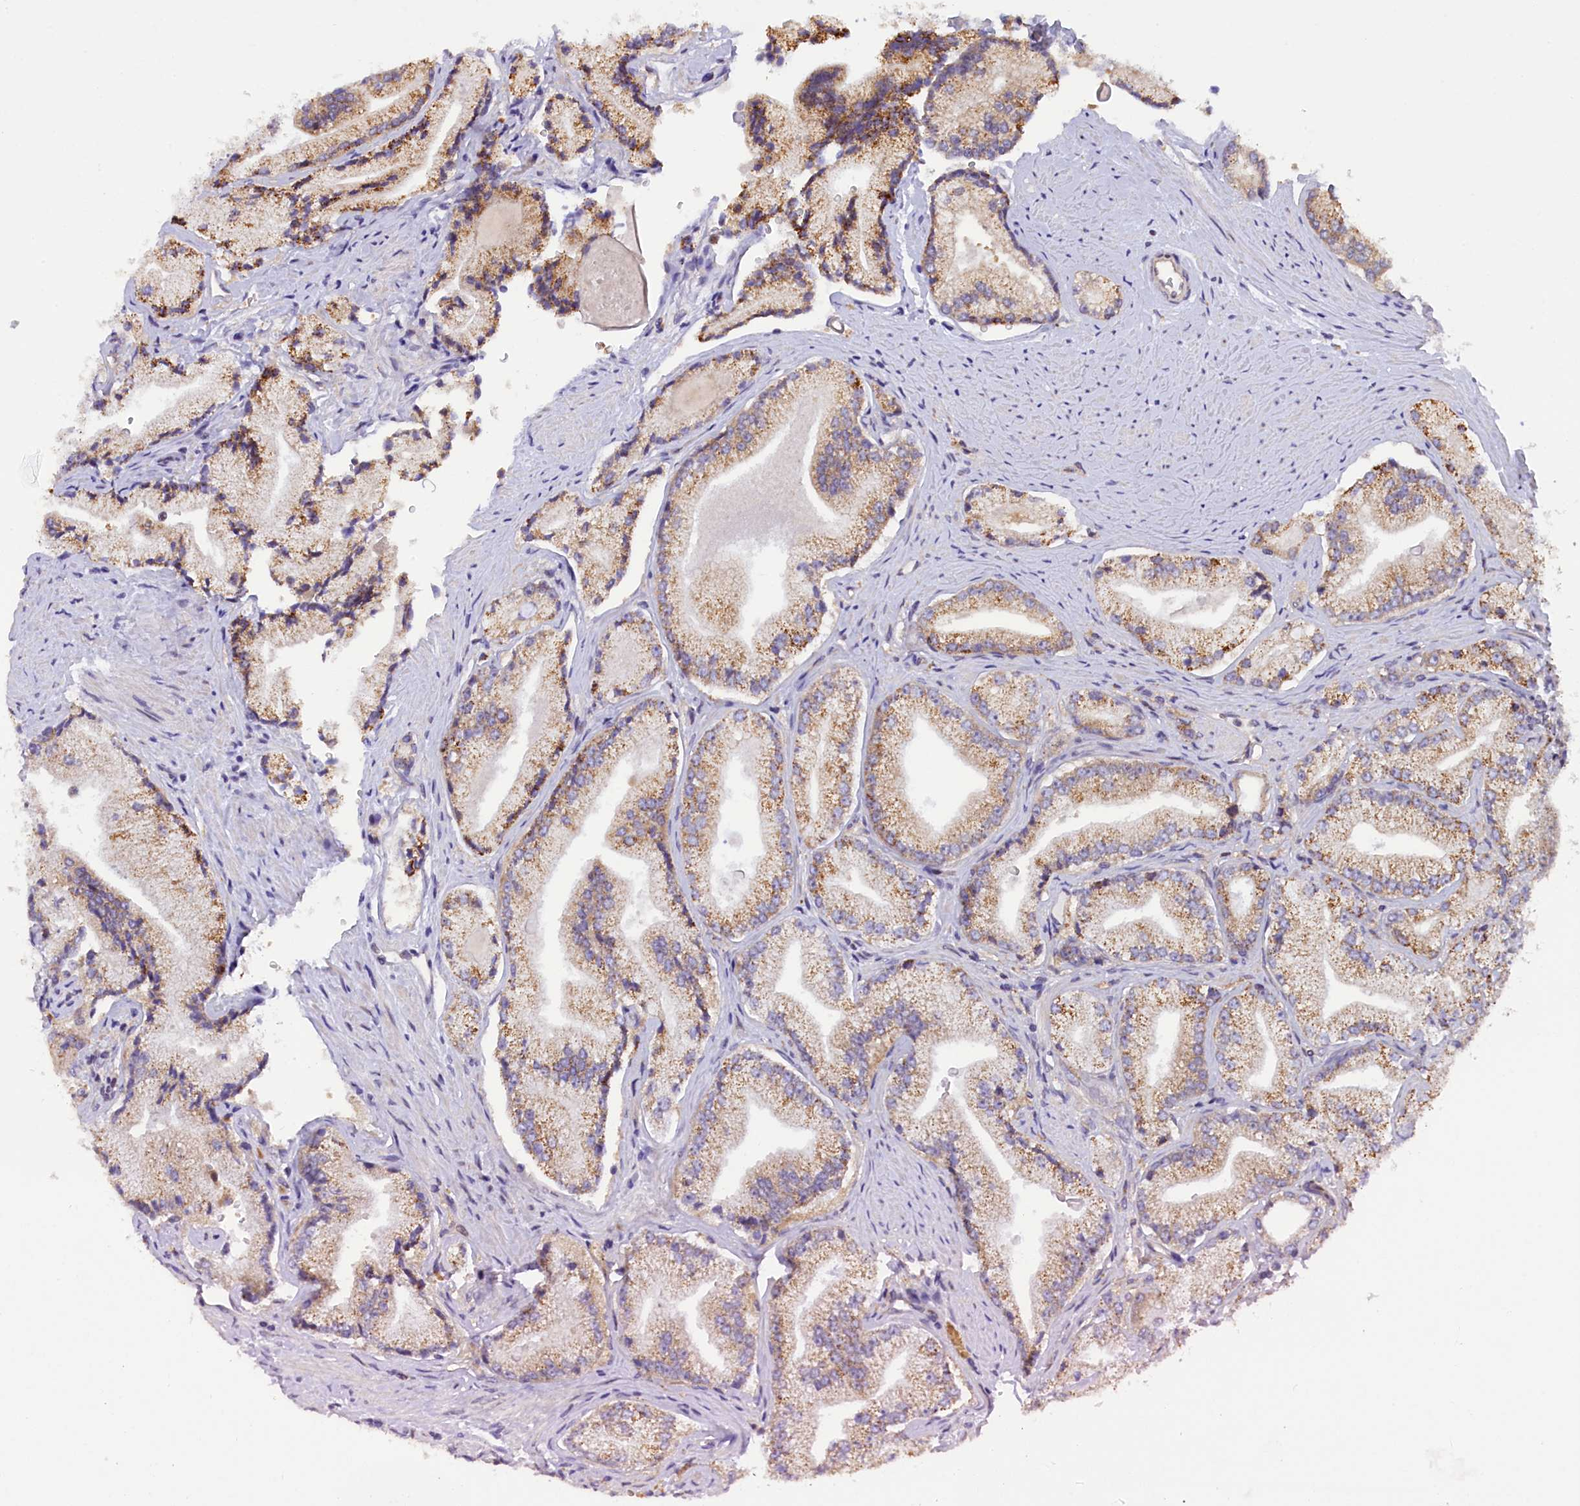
{"staining": {"intensity": "moderate", "quantity": "25%-75%", "location": "cytoplasmic/membranous"}, "tissue": "prostate cancer", "cell_type": "Tumor cells", "image_type": "cancer", "snomed": [{"axis": "morphology", "description": "Adenocarcinoma, High grade"}, {"axis": "topography", "description": "Prostate"}], "caption": "Brown immunohistochemical staining in prostate cancer (high-grade adenocarcinoma) displays moderate cytoplasmic/membranous staining in approximately 25%-75% of tumor cells.", "gene": "SAMD4A", "patient": {"sex": "male", "age": 67}}